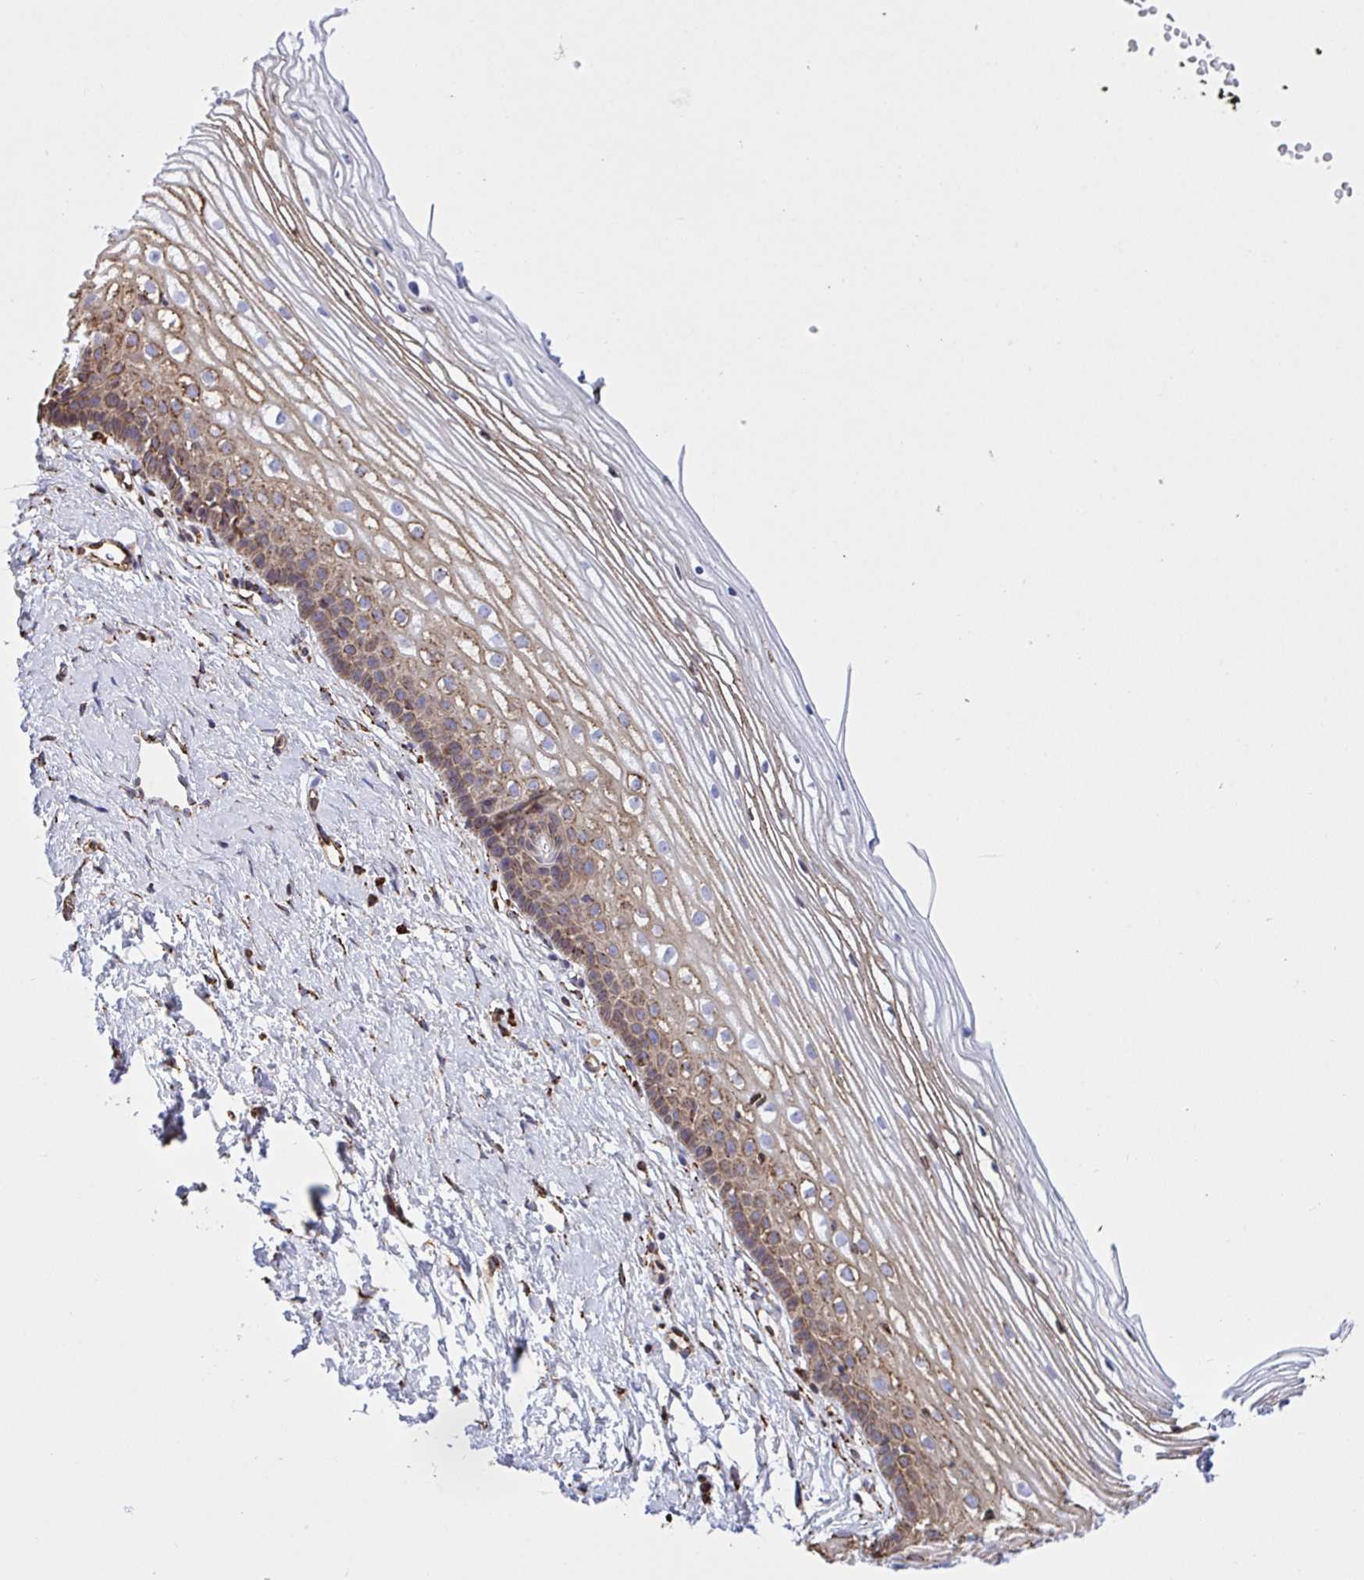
{"staining": {"intensity": "moderate", "quantity": ">75%", "location": "cytoplasmic/membranous"}, "tissue": "cervix", "cell_type": "Glandular cells", "image_type": "normal", "snomed": [{"axis": "morphology", "description": "Normal tissue, NOS"}, {"axis": "topography", "description": "Cervix"}], "caption": "Protein expression analysis of benign human cervix reveals moderate cytoplasmic/membranous staining in approximately >75% of glandular cells.", "gene": "CLGN", "patient": {"sex": "female", "age": 40}}